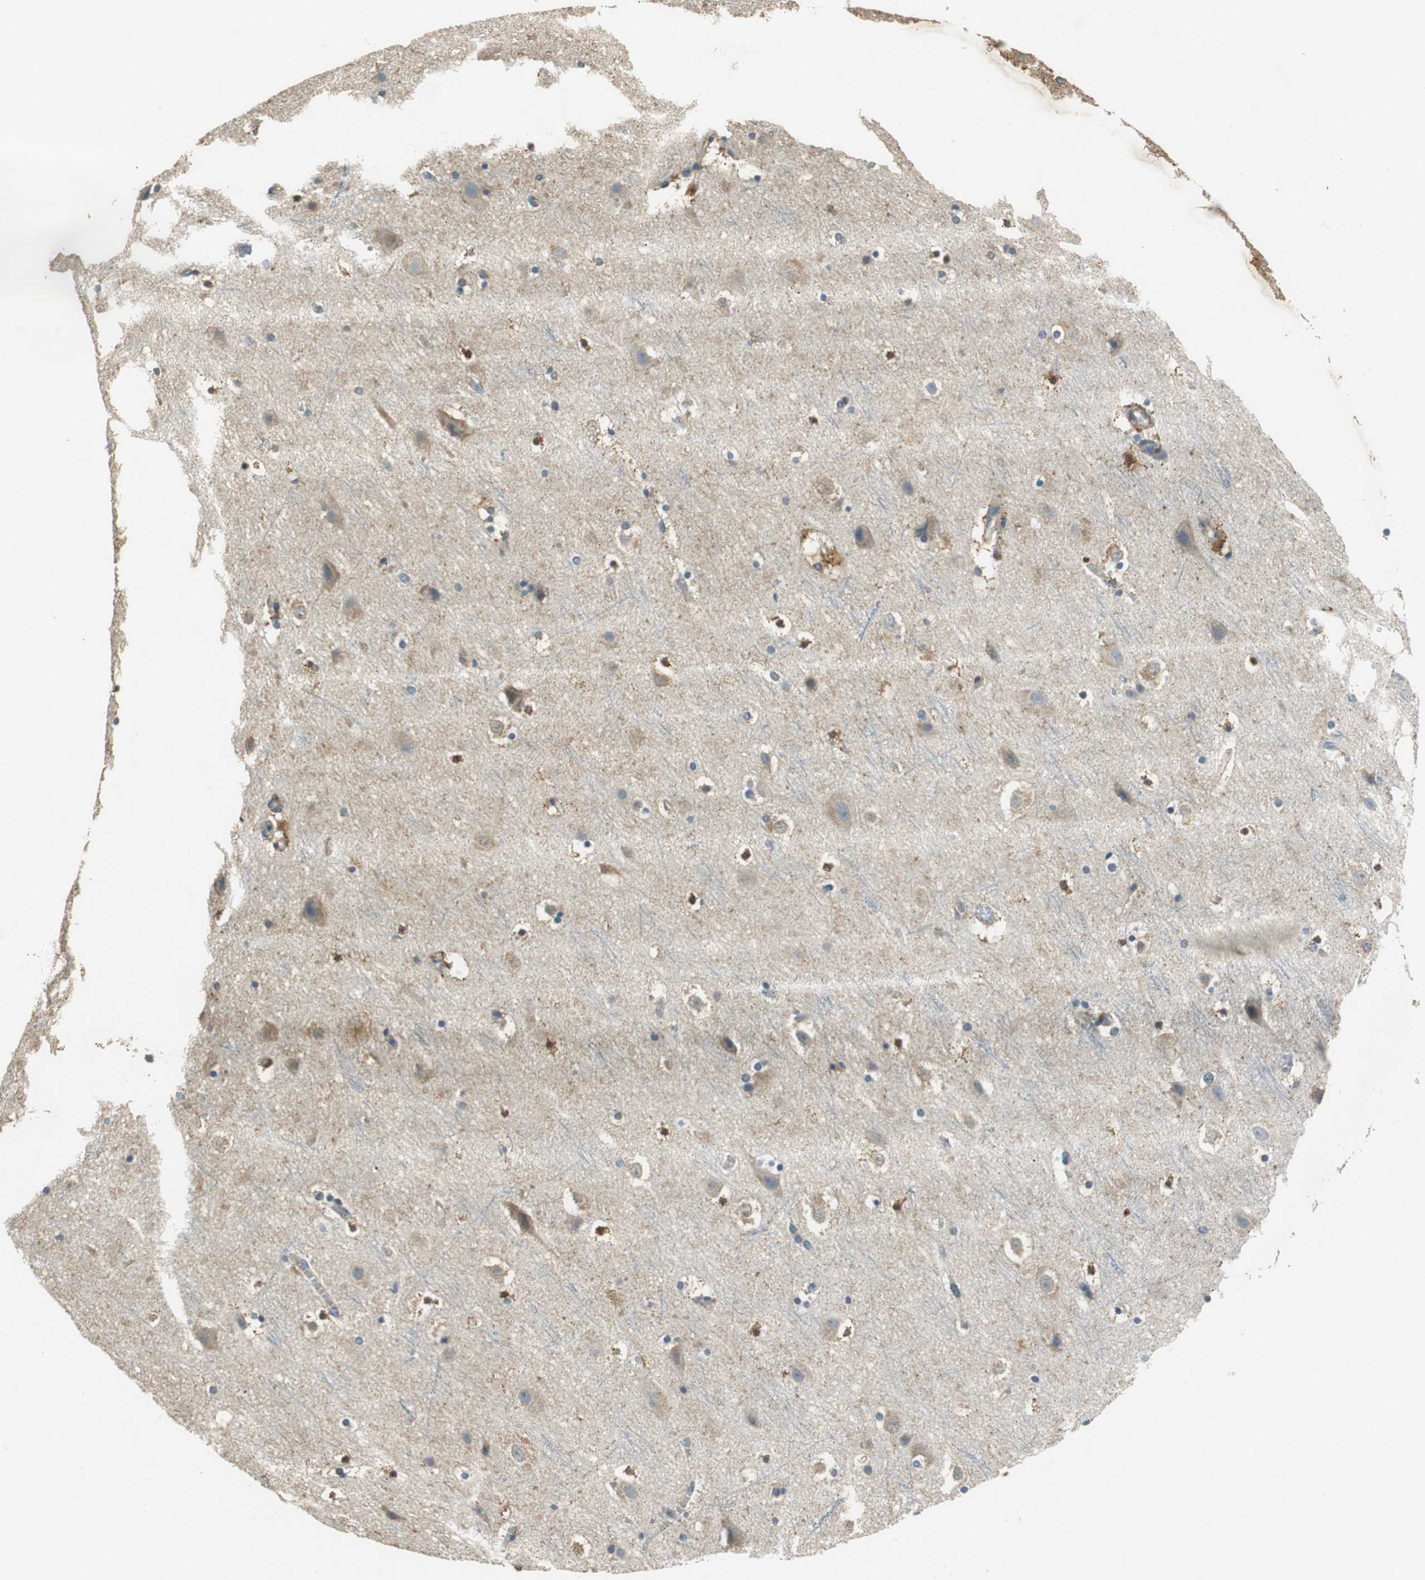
{"staining": {"intensity": "weak", "quantity": "25%-75%", "location": "cytoplasmic/membranous"}, "tissue": "cerebral cortex", "cell_type": "Endothelial cells", "image_type": "normal", "snomed": [{"axis": "morphology", "description": "Normal tissue, NOS"}, {"axis": "topography", "description": "Cerebral cortex"}], "caption": "Weak cytoplasmic/membranous protein positivity is appreciated in about 25%-75% of endothelial cells in cerebral cortex.", "gene": "ALDH4A1", "patient": {"sex": "male", "age": 45}}